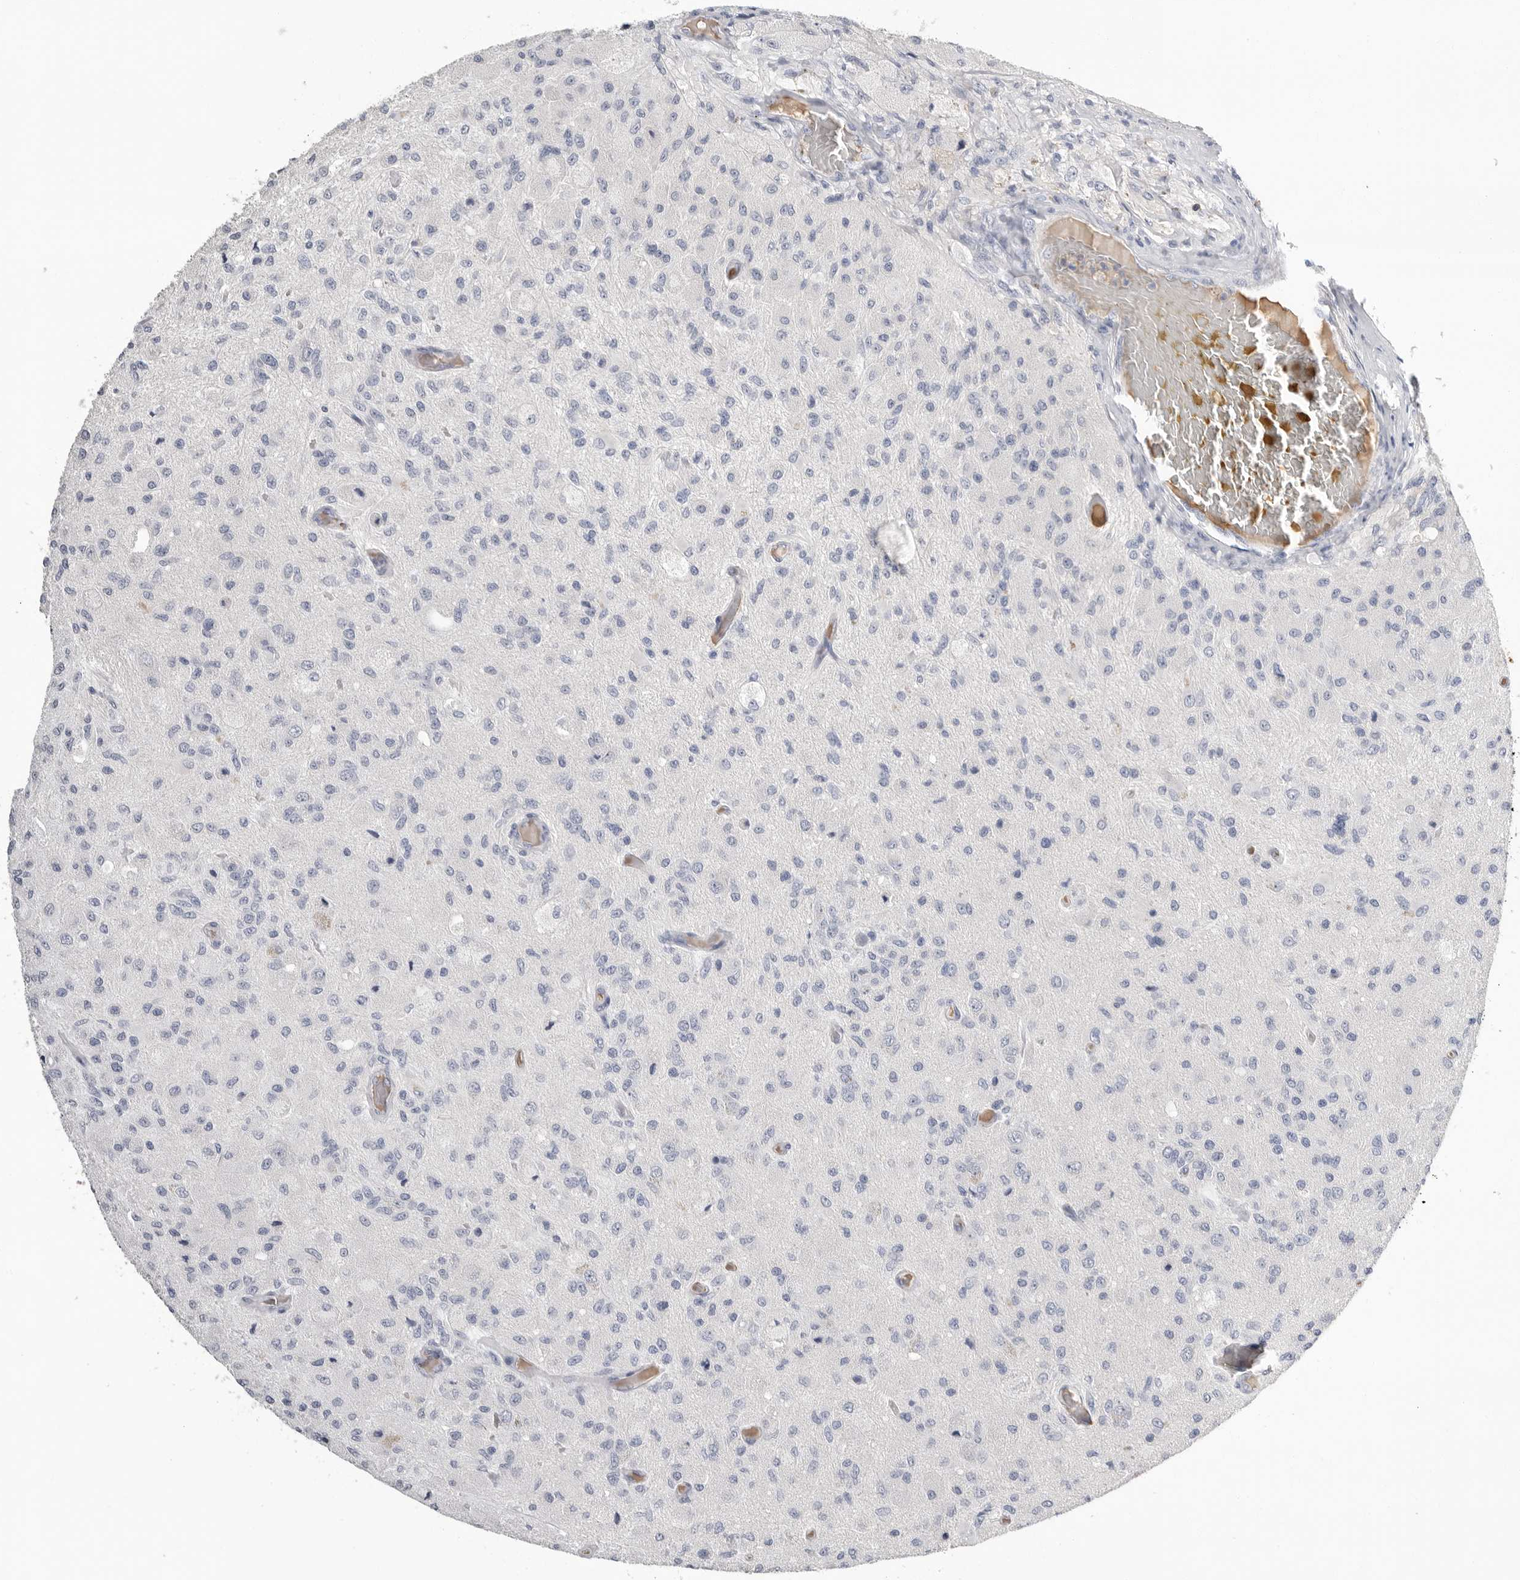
{"staining": {"intensity": "negative", "quantity": "none", "location": "none"}, "tissue": "glioma", "cell_type": "Tumor cells", "image_type": "cancer", "snomed": [{"axis": "morphology", "description": "Normal tissue, NOS"}, {"axis": "morphology", "description": "Glioma, malignant, High grade"}, {"axis": "topography", "description": "Cerebral cortex"}], "caption": "A photomicrograph of high-grade glioma (malignant) stained for a protein exhibits no brown staining in tumor cells.", "gene": "APOA2", "patient": {"sex": "male", "age": 77}}